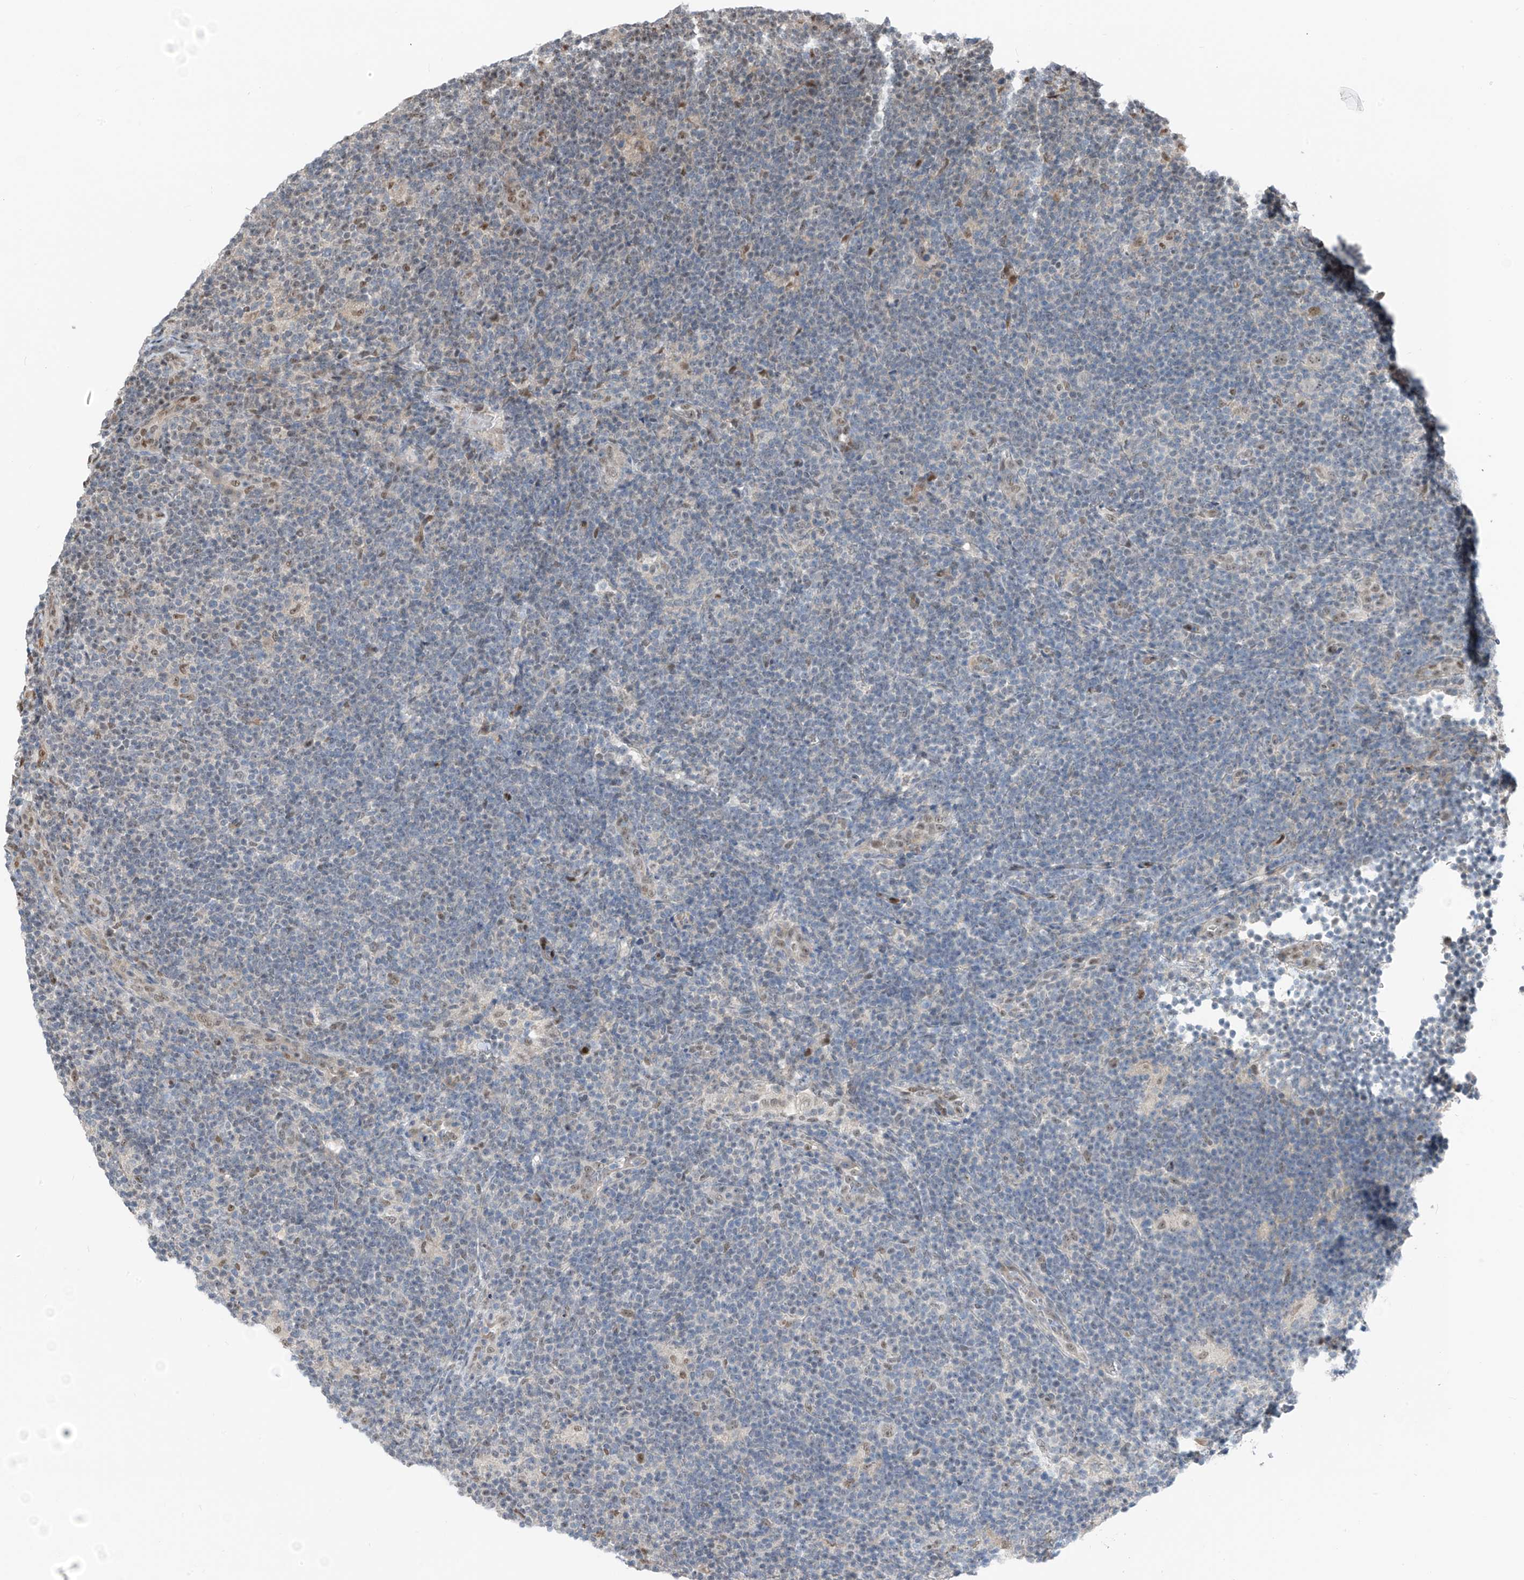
{"staining": {"intensity": "weak", "quantity": ">75%", "location": "nuclear"}, "tissue": "lymphoma", "cell_type": "Tumor cells", "image_type": "cancer", "snomed": [{"axis": "morphology", "description": "Hodgkin's disease, NOS"}, {"axis": "topography", "description": "Lymph node"}], "caption": "This image displays immunohistochemistry staining of human Hodgkin's disease, with low weak nuclear expression in approximately >75% of tumor cells.", "gene": "RBP7", "patient": {"sex": "female", "age": 57}}